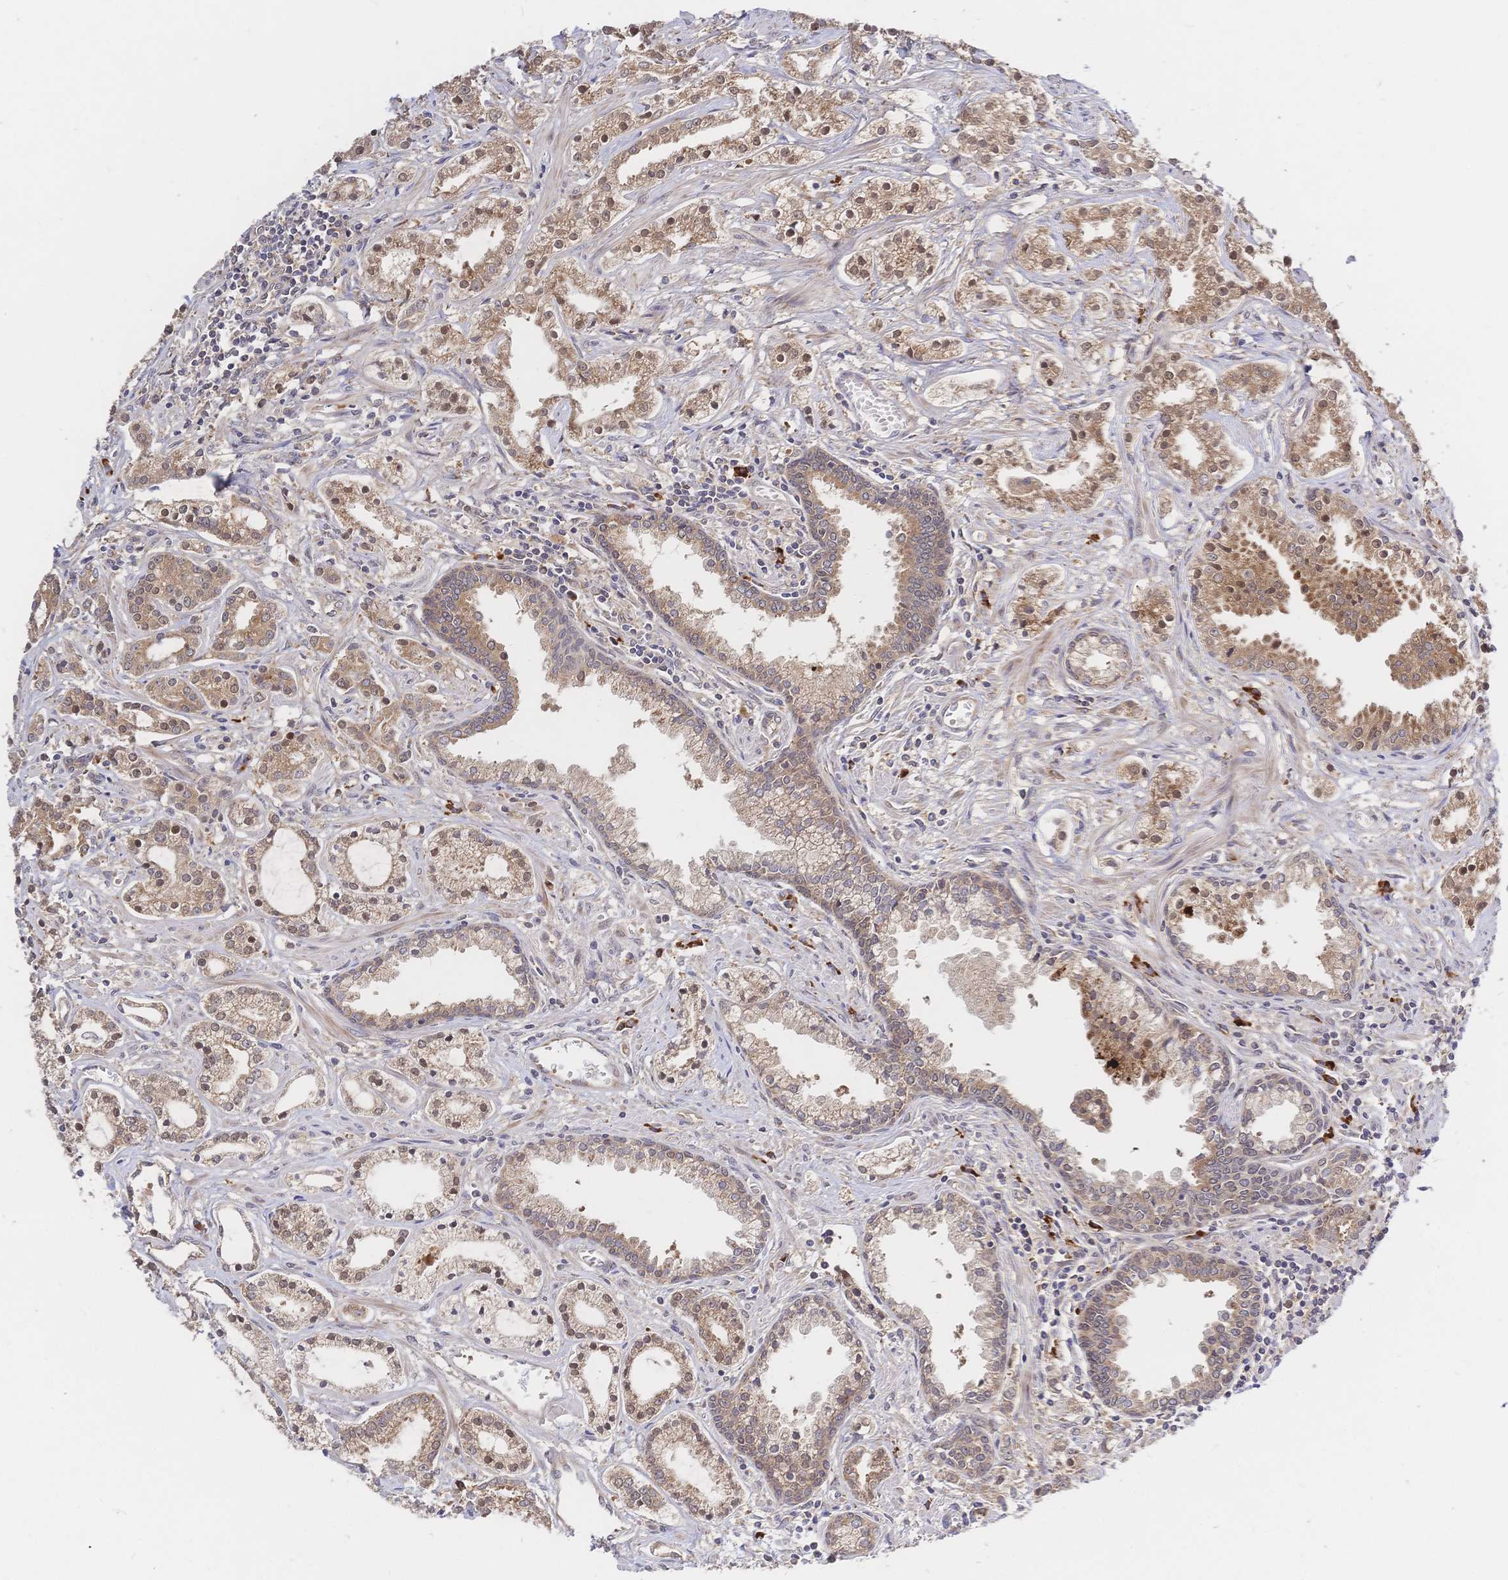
{"staining": {"intensity": "moderate", "quantity": ">75%", "location": "cytoplasmic/membranous,nuclear"}, "tissue": "prostate cancer", "cell_type": "Tumor cells", "image_type": "cancer", "snomed": [{"axis": "morphology", "description": "Adenocarcinoma, Medium grade"}, {"axis": "topography", "description": "Prostate"}], "caption": "Prostate adenocarcinoma (medium-grade) tissue shows moderate cytoplasmic/membranous and nuclear staining in approximately >75% of tumor cells", "gene": "LMO4", "patient": {"sex": "male", "age": 57}}